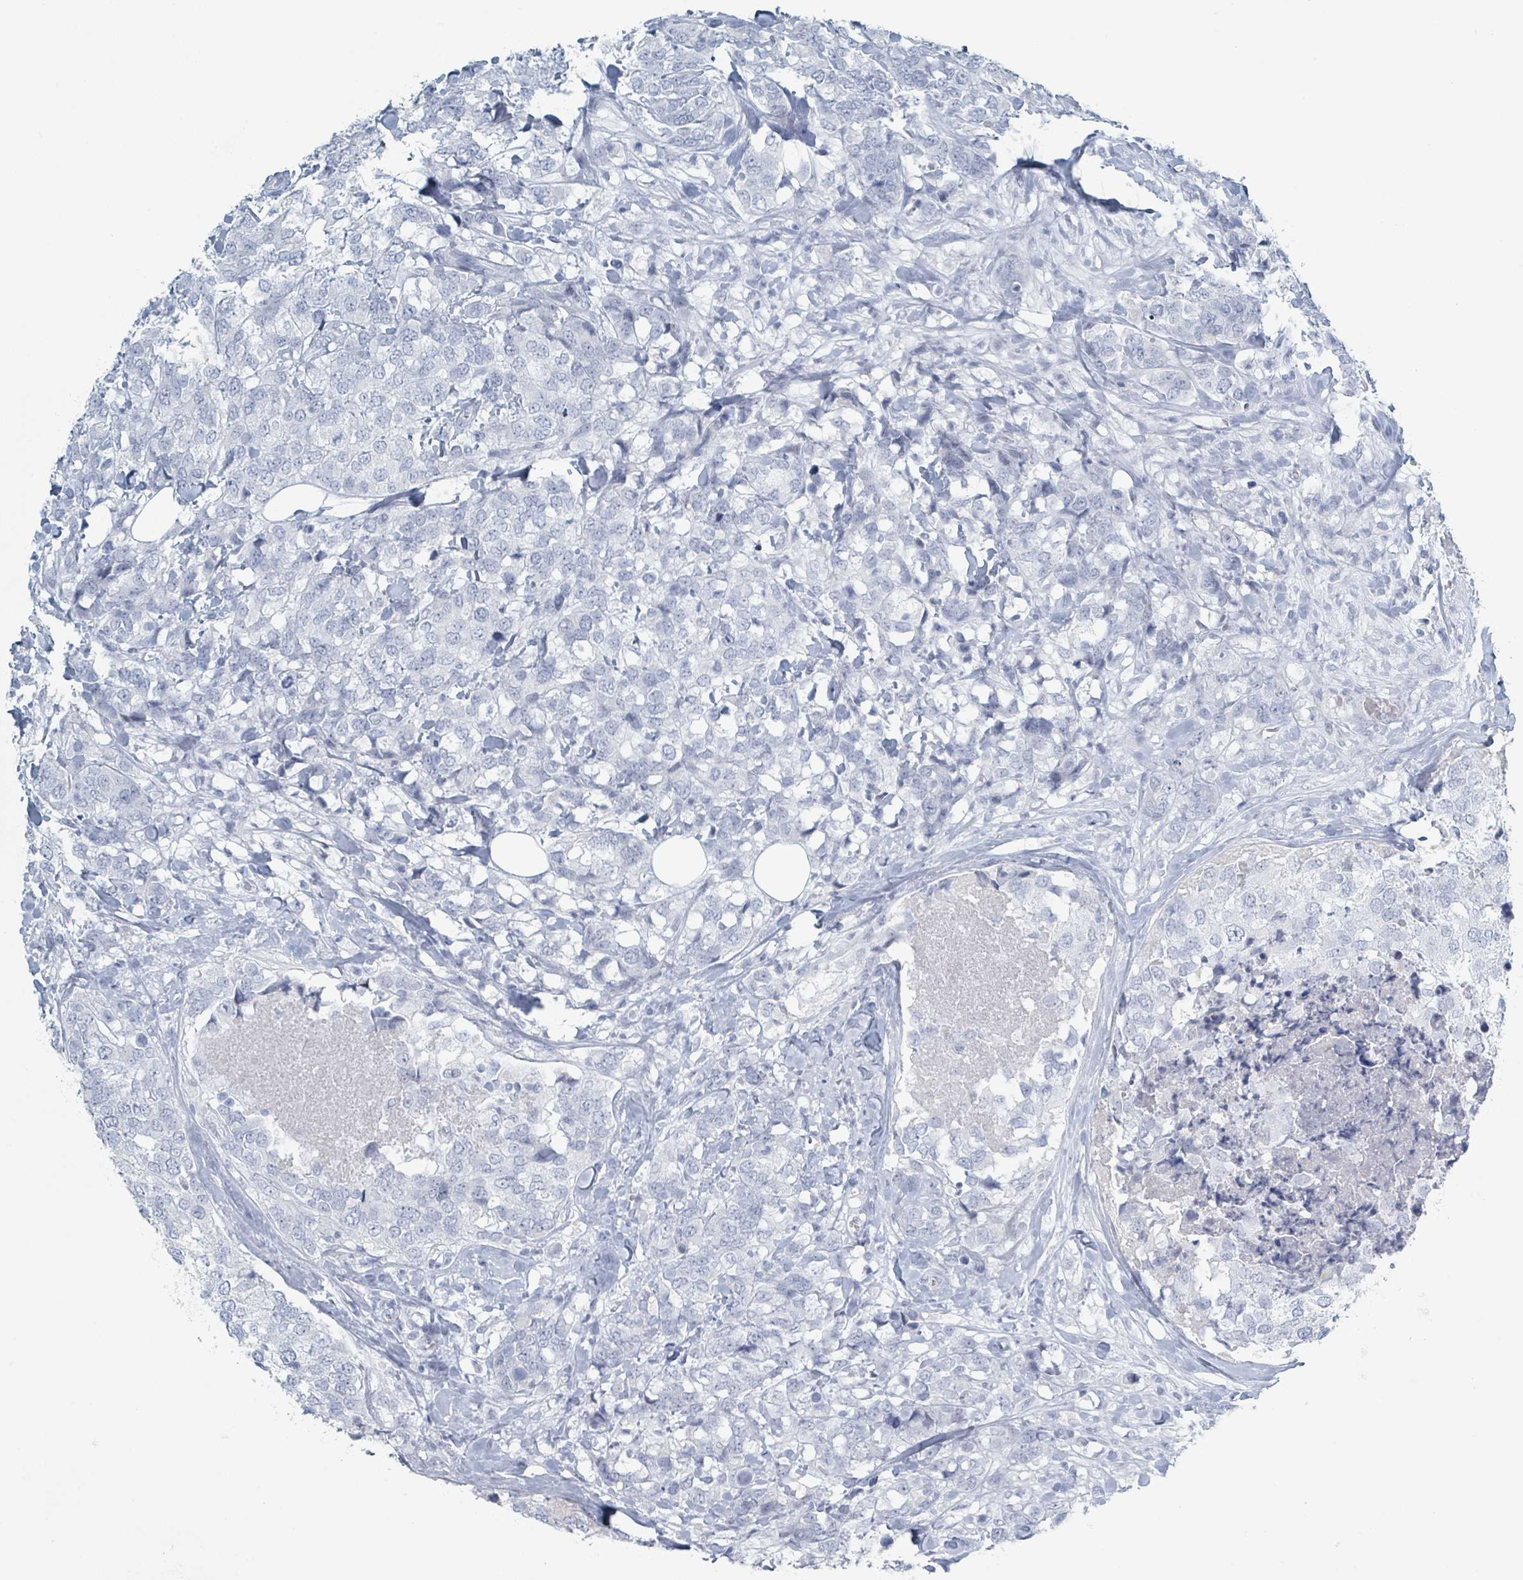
{"staining": {"intensity": "negative", "quantity": "none", "location": "none"}, "tissue": "breast cancer", "cell_type": "Tumor cells", "image_type": "cancer", "snomed": [{"axis": "morphology", "description": "Lobular carcinoma"}, {"axis": "topography", "description": "Breast"}], "caption": "A photomicrograph of breast lobular carcinoma stained for a protein demonstrates no brown staining in tumor cells.", "gene": "GPR15LG", "patient": {"sex": "female", "age": 59}}